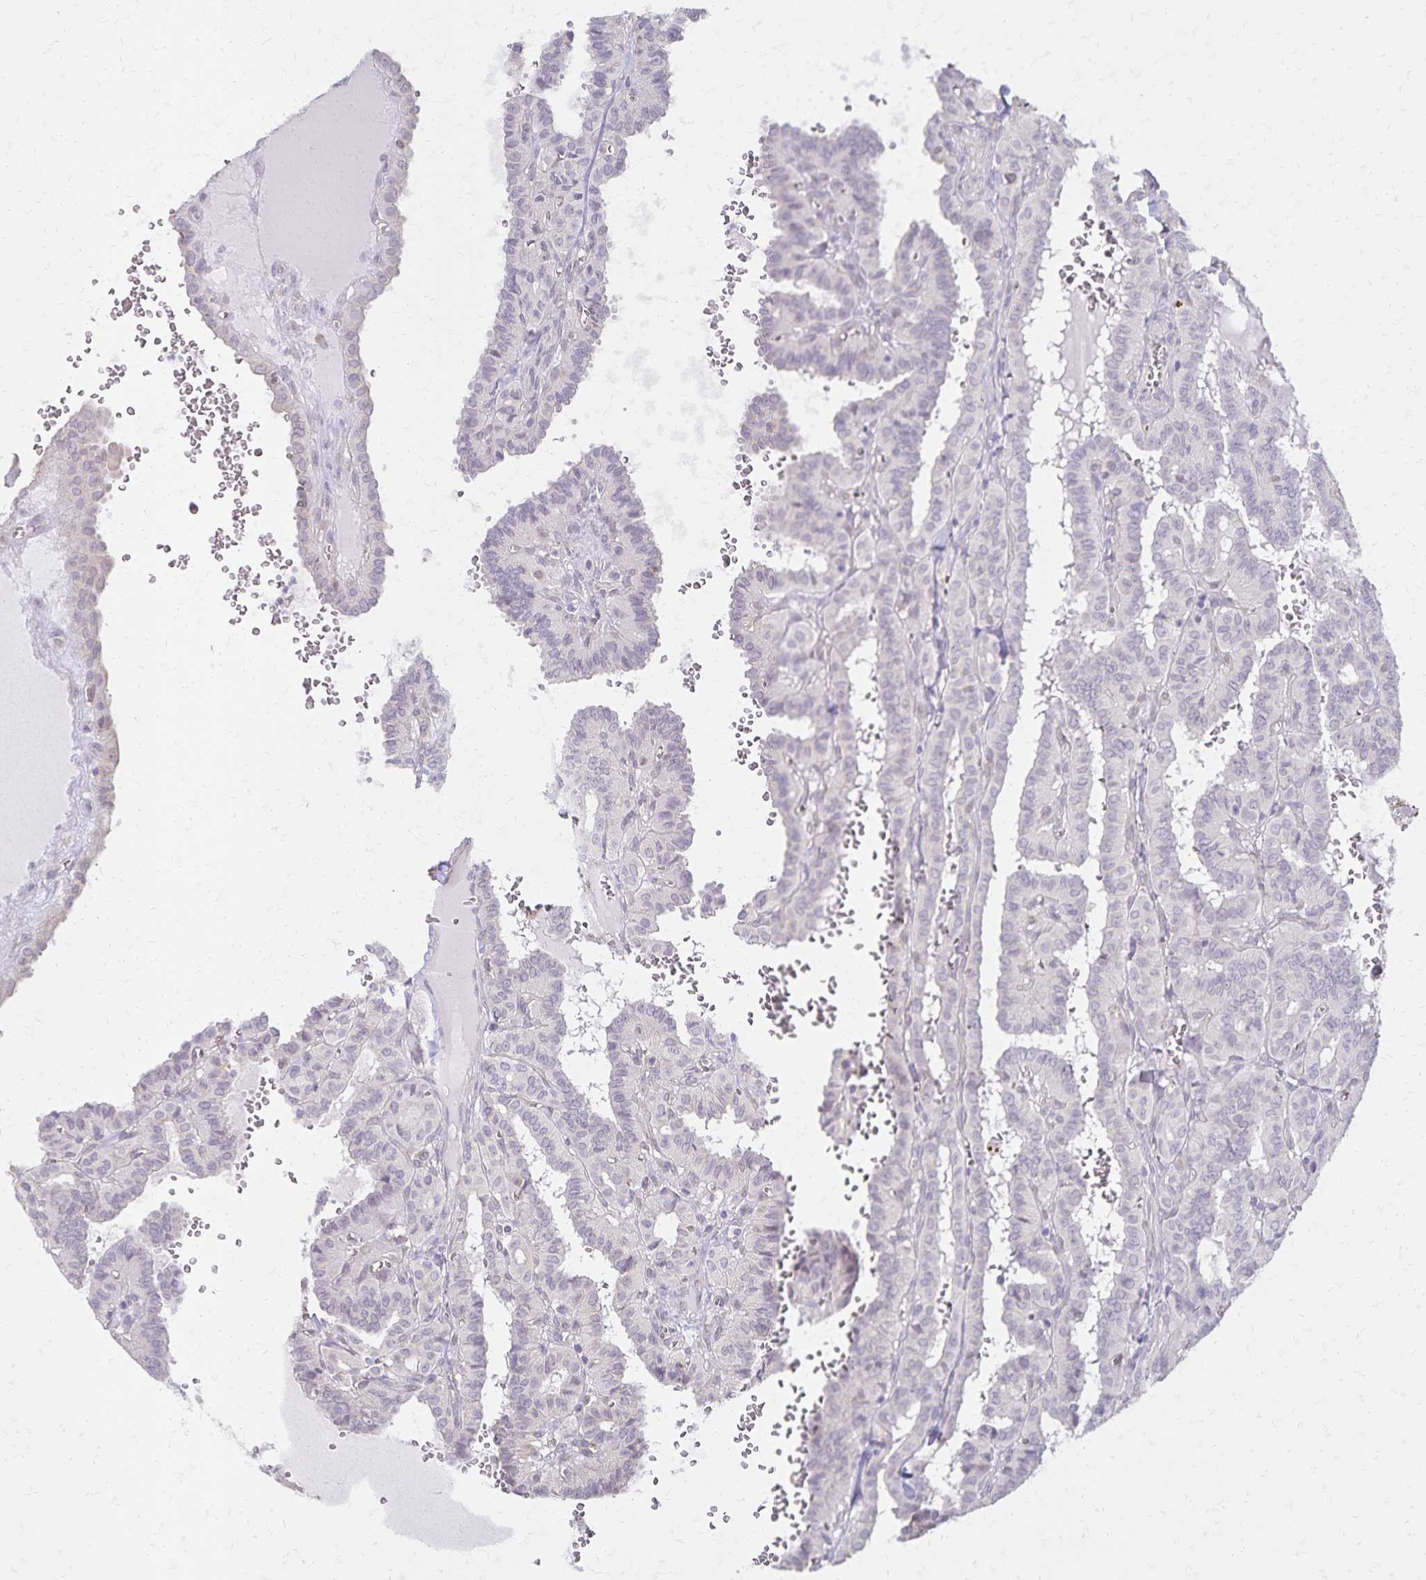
{"staining": {"intensity": "negative", "quantity": "none", "location": "none"}, "tissue": "thyroid cancer", "cell_type": "Tumor cells", "image_type": "cancer", "snomed": [{"axis": "morphology", "description": "Papillary adenocarcinoma, NOS"}, {"axis": "topography", "description": "Thyroid gland"}], "caption": "Tumor cells are negative for protein expression in human thyroid cancer (papillary adenocarcinoma). Nuclei are stained in blue.", "gene": "KISS1", "patient": {"sex": "female", "age": 21}}